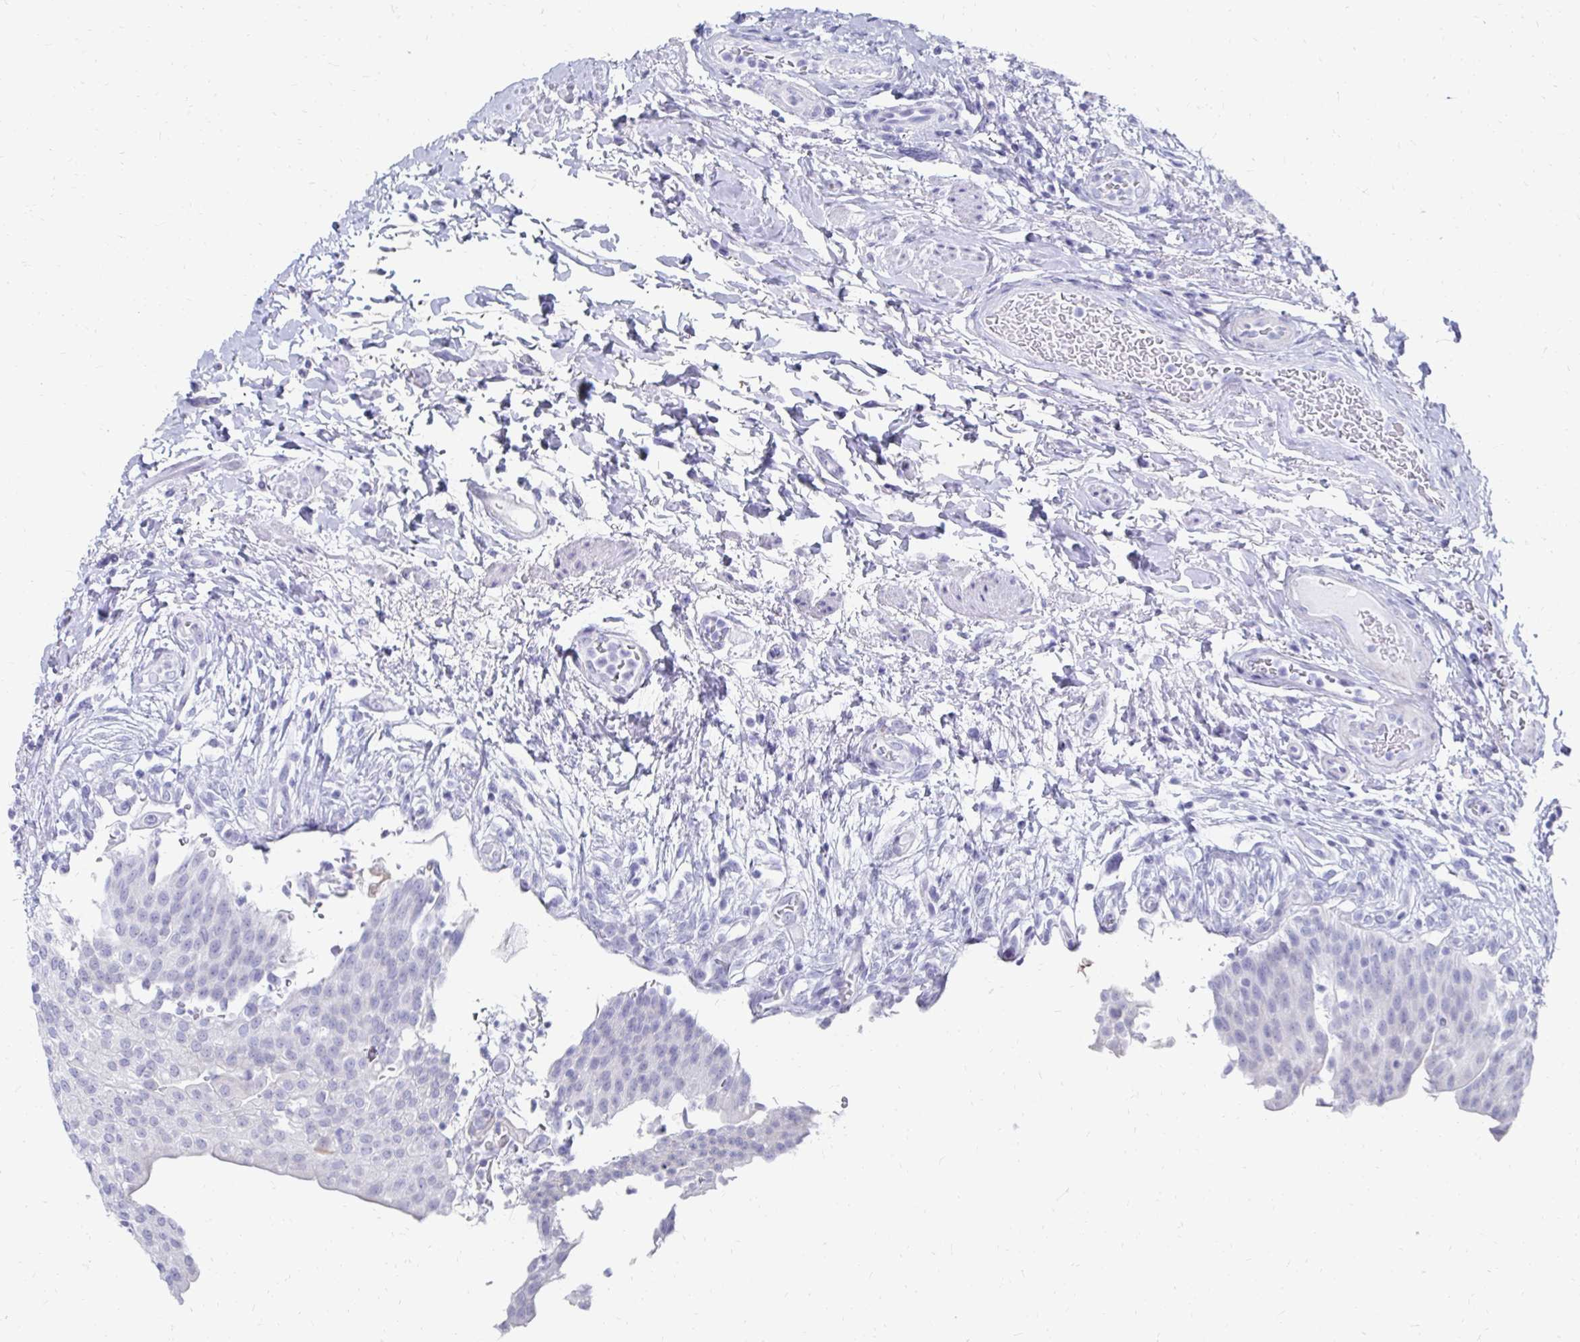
{"staining": {"intensity": "negative", "quantity": "none", "location": "none"}, "tissue": "urinary bladder", "cell_type": "Urothelial cells", "image_type": "normal", "snomed": [{"axis": "morphology", "description": "Normal tissue, NOS"}, {"axis": "topography", "description": "Urinary bladder"}, {"axis": "topography", "description": "Peripheral nerve tissue"}], "caption": "DAB immunohistochemical staining of unremarkable human urinary bladder shows no significant expression in urothelial cells. Brightfield microscopy of immunohistochemistry (IHC) stained with DAB (3,3'-diaminobenzidine) (brown) and hematoxylin (blue), captured at high magnification.", "gene": "SYCP3", "patient": {"sex": "female", "age": 60}}